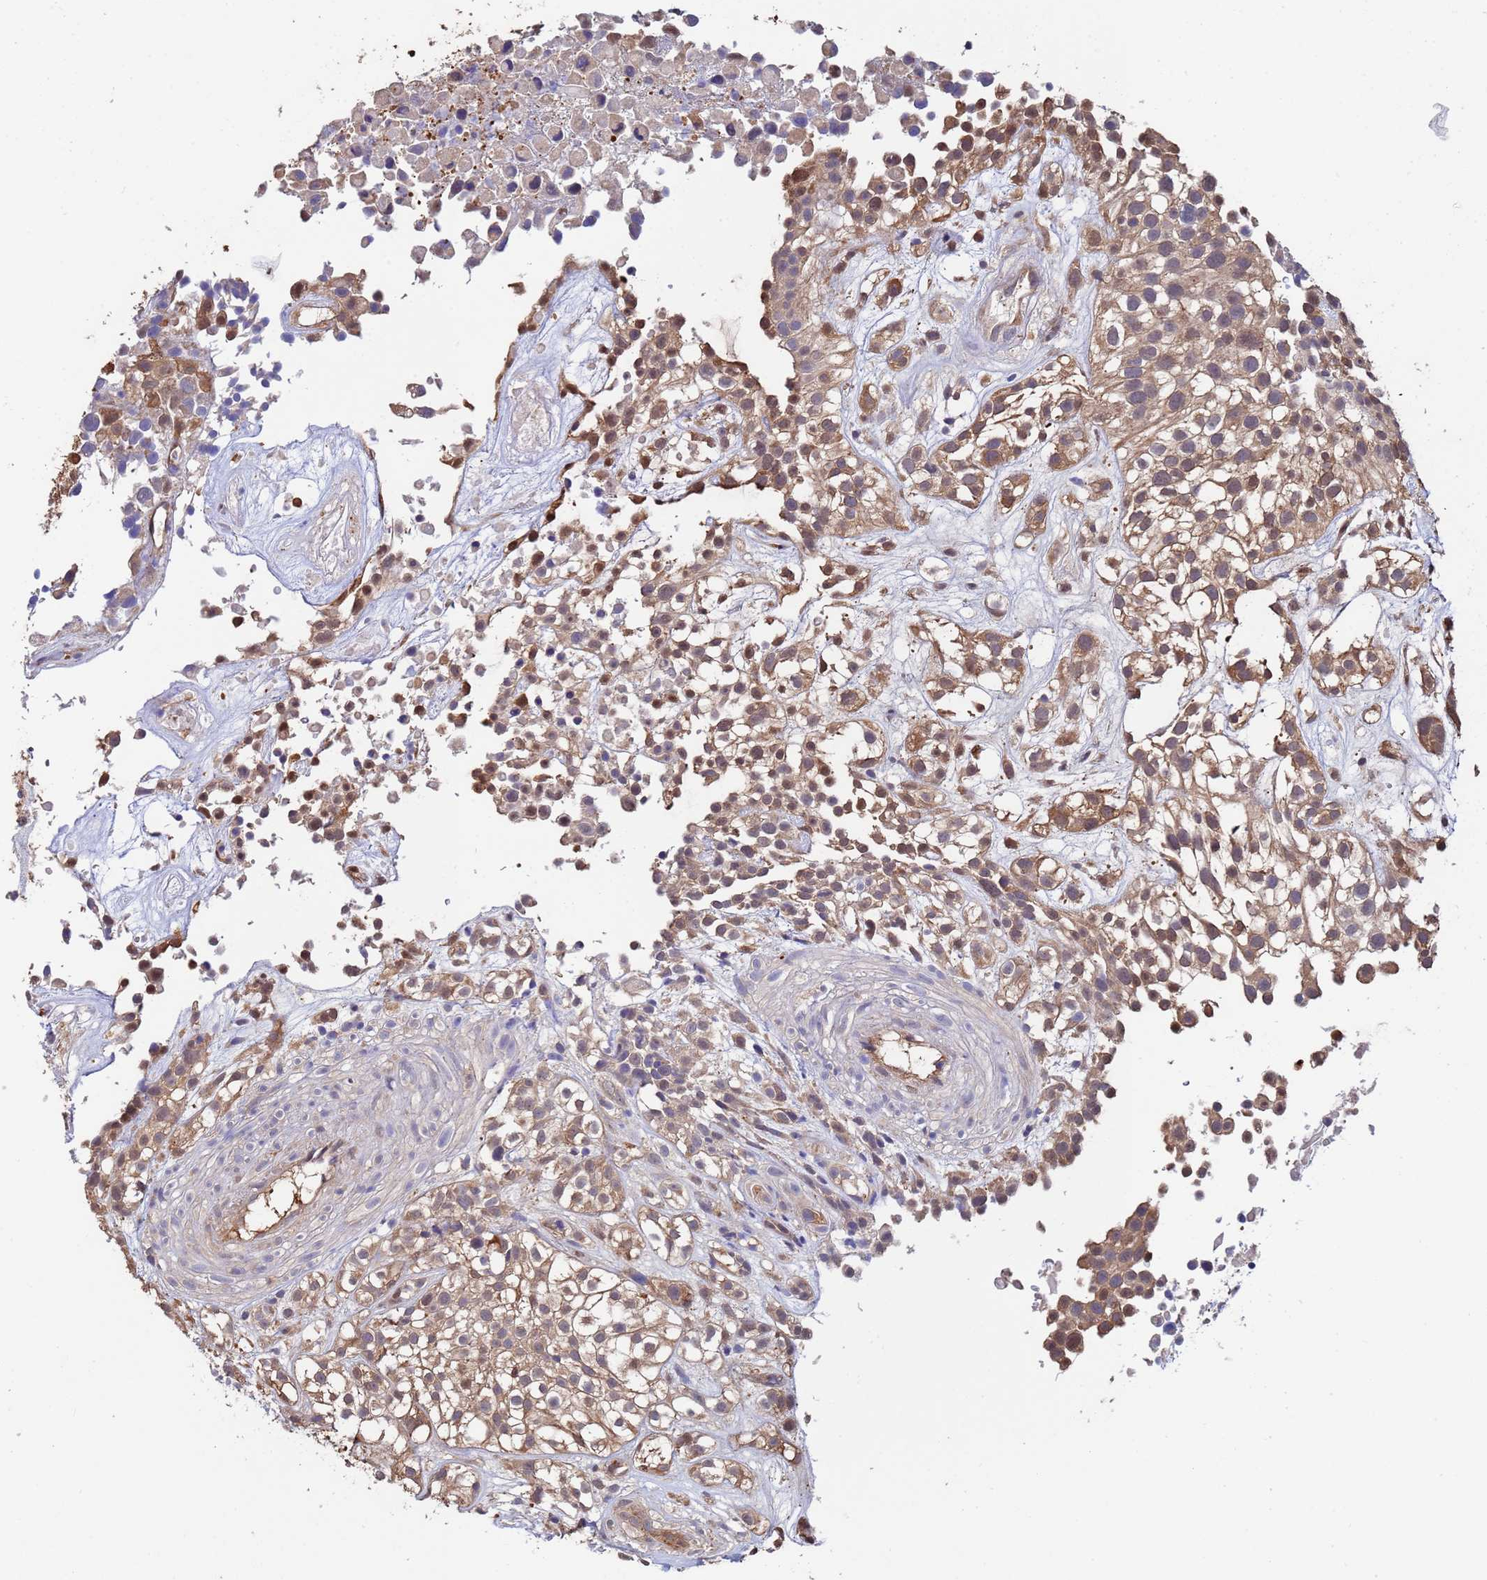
{"staining": {"intensity": "moderate", "quantity": ">75%", "location": "cytoplasmic/membranous,nuclear"}, "tissue": "urothelial cancer", "cell_type": "Tumor cells", "image_type": "cancer", "snomed": [{"axis": "morphology", "description": "Urothelial carcinoma, High grade"}, {"axis": "topography", "description": "Urinary bladder"}], "caption": "Urothelial carcinoma (high-grade) stained for a protein demonstrates moderate cytoplasmic/membranous and nuclear positivity in tumor cells.", "gene": "FAM25A", "patient": {"sex": "male", "age": 56}}